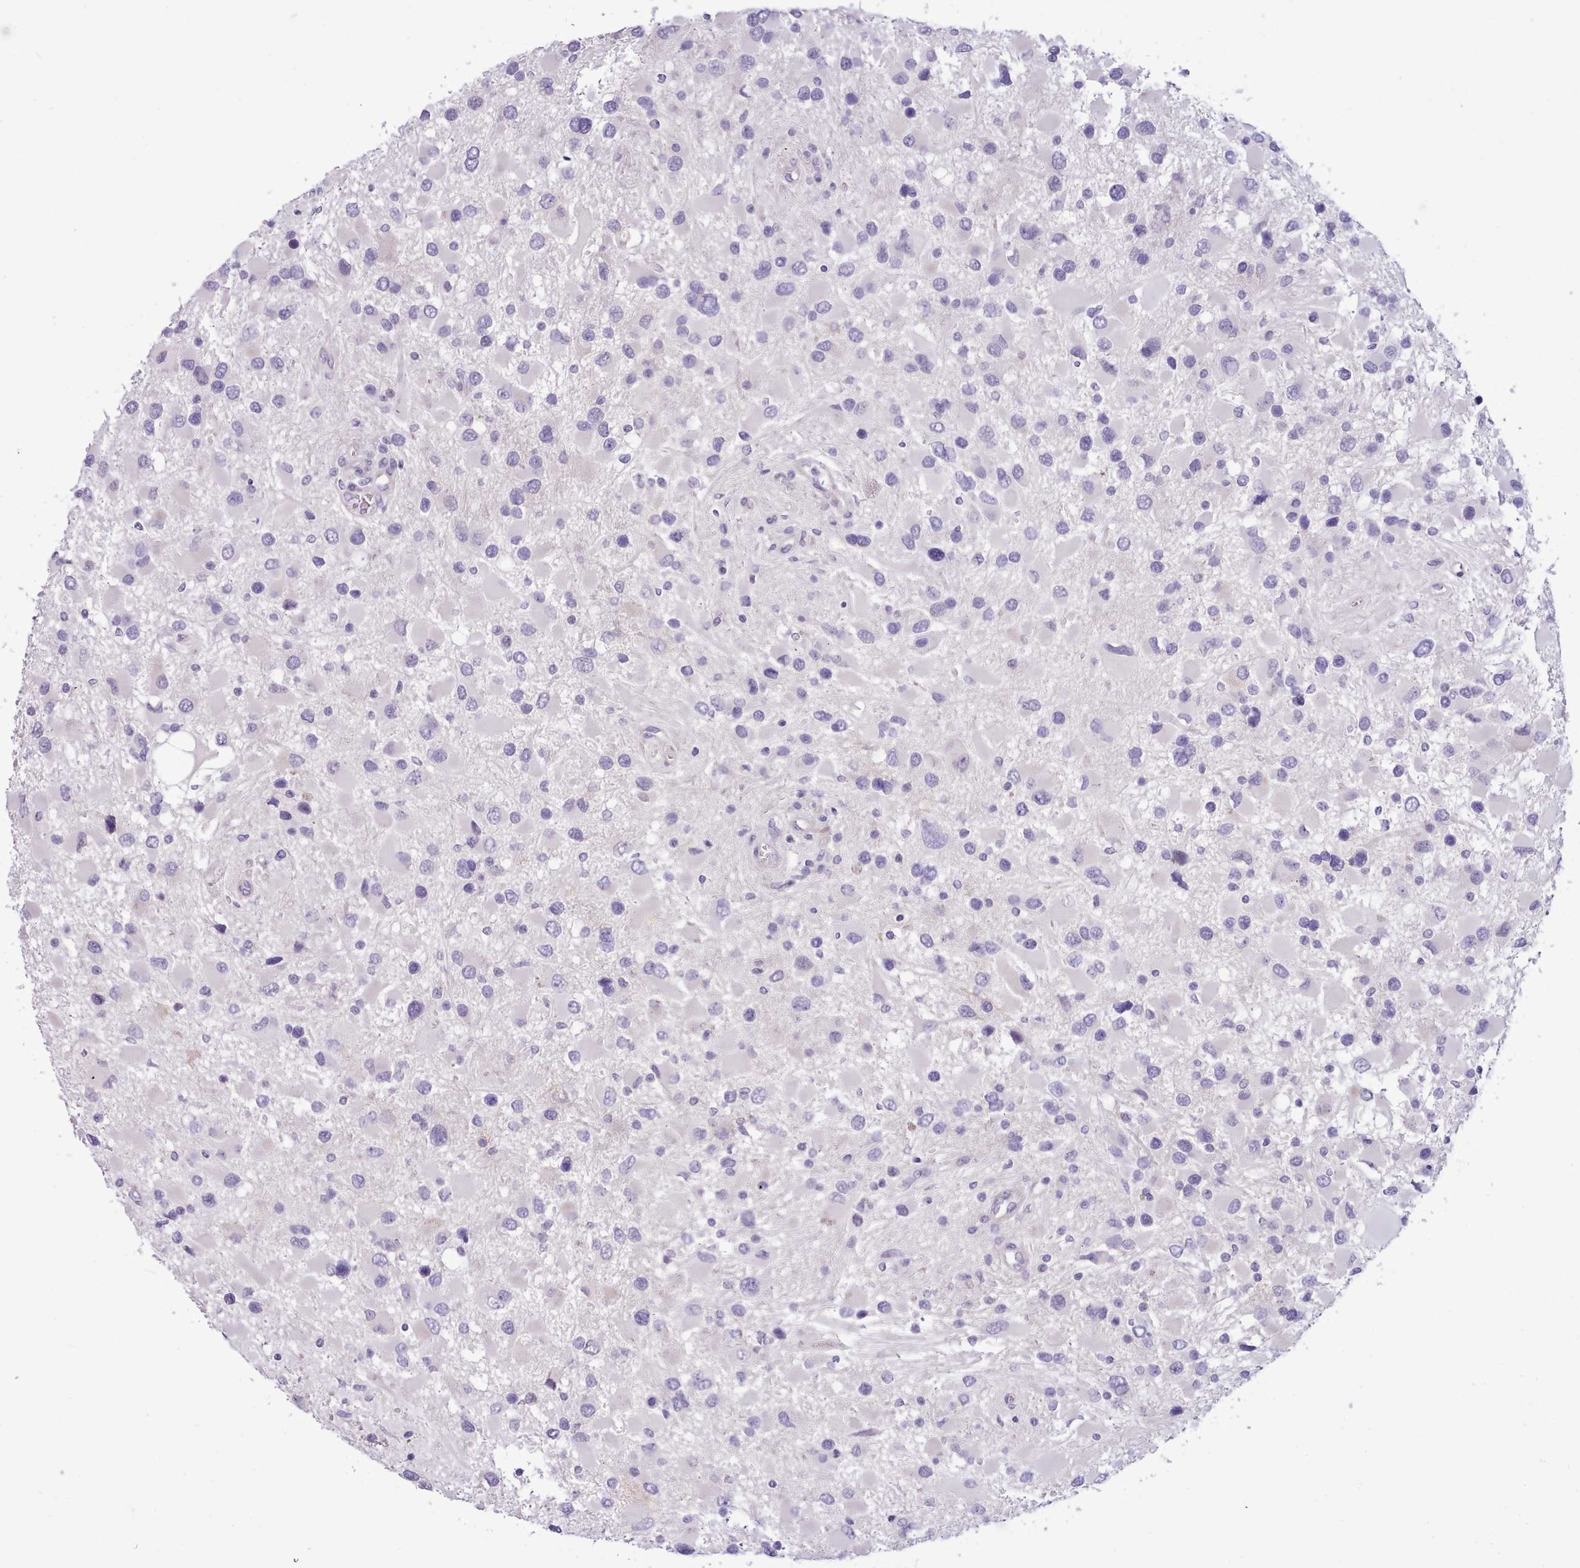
{"staining": {"intensity": "negative", "quantity": "none", "location": "none"}, "tissue": "glioma", "cell_type": "Tumor cells", "image_type": "cancer", "snomed": [{"axis": "morphology", "description": "Glioma, malignant, High grade"}, {"axis": "topography", "description": "Brain"}], "caption": "This is a micrograph of immunohistochemistry staining of glioma, which shows no staining in tumor cells.", "gene": "CYP2A13", "patient": {"sex": "male", "age": 53}}